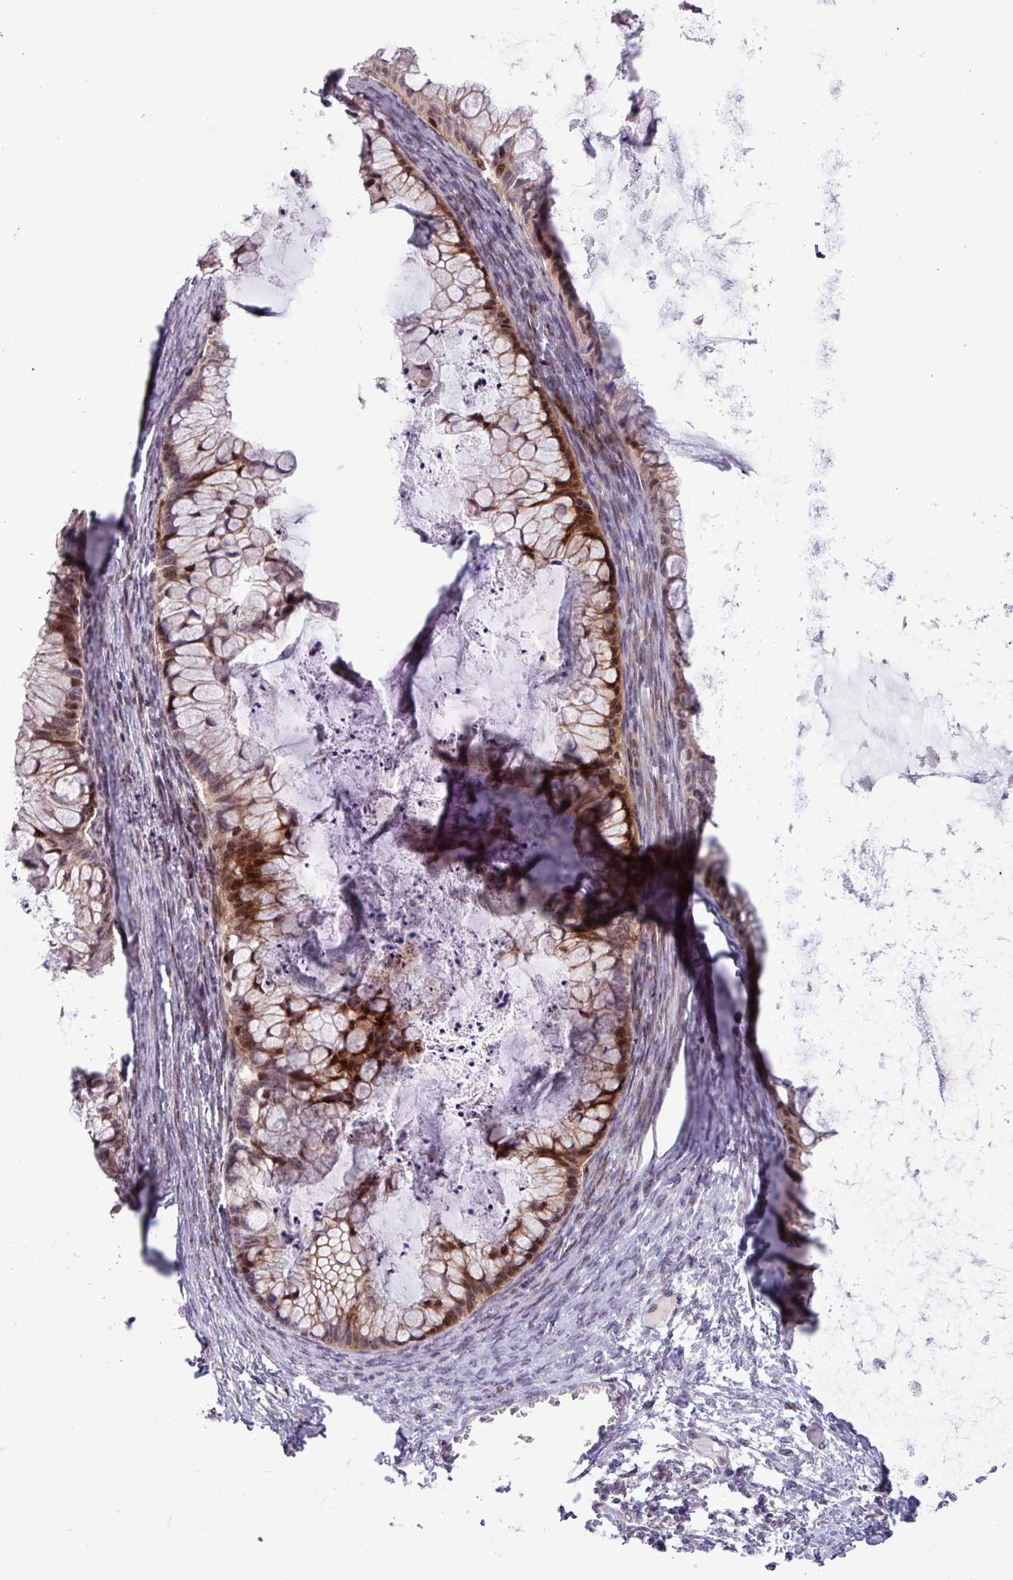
{"staining": {"intensity": "moderate", "quantity": "25%-75%", "location": "cytoplasmic/membranous,nuclear"}, "tissue": "ovarian cancer", "cell_type": "Tumor cells", "image_type": "cancer", "snomed": [{"axis": "morphology", "description": "Cystadenocarcinoma, mucinous, NOS"}, {"axis": "topography", "description": "Ovary"}], "caption": "This micrograph demonstrates mucinous cystadenocarcinoma (ovarian) stained with immunohistochemistry (IHC) to label a protein in brown. The cytoplasmic/membranous and nuclear of tumor cells show moderate positivity for the protein. Nuclei are counter-stained blue.", "gene": "BRD3", "patient": {"sex": "female", "age": 35}}